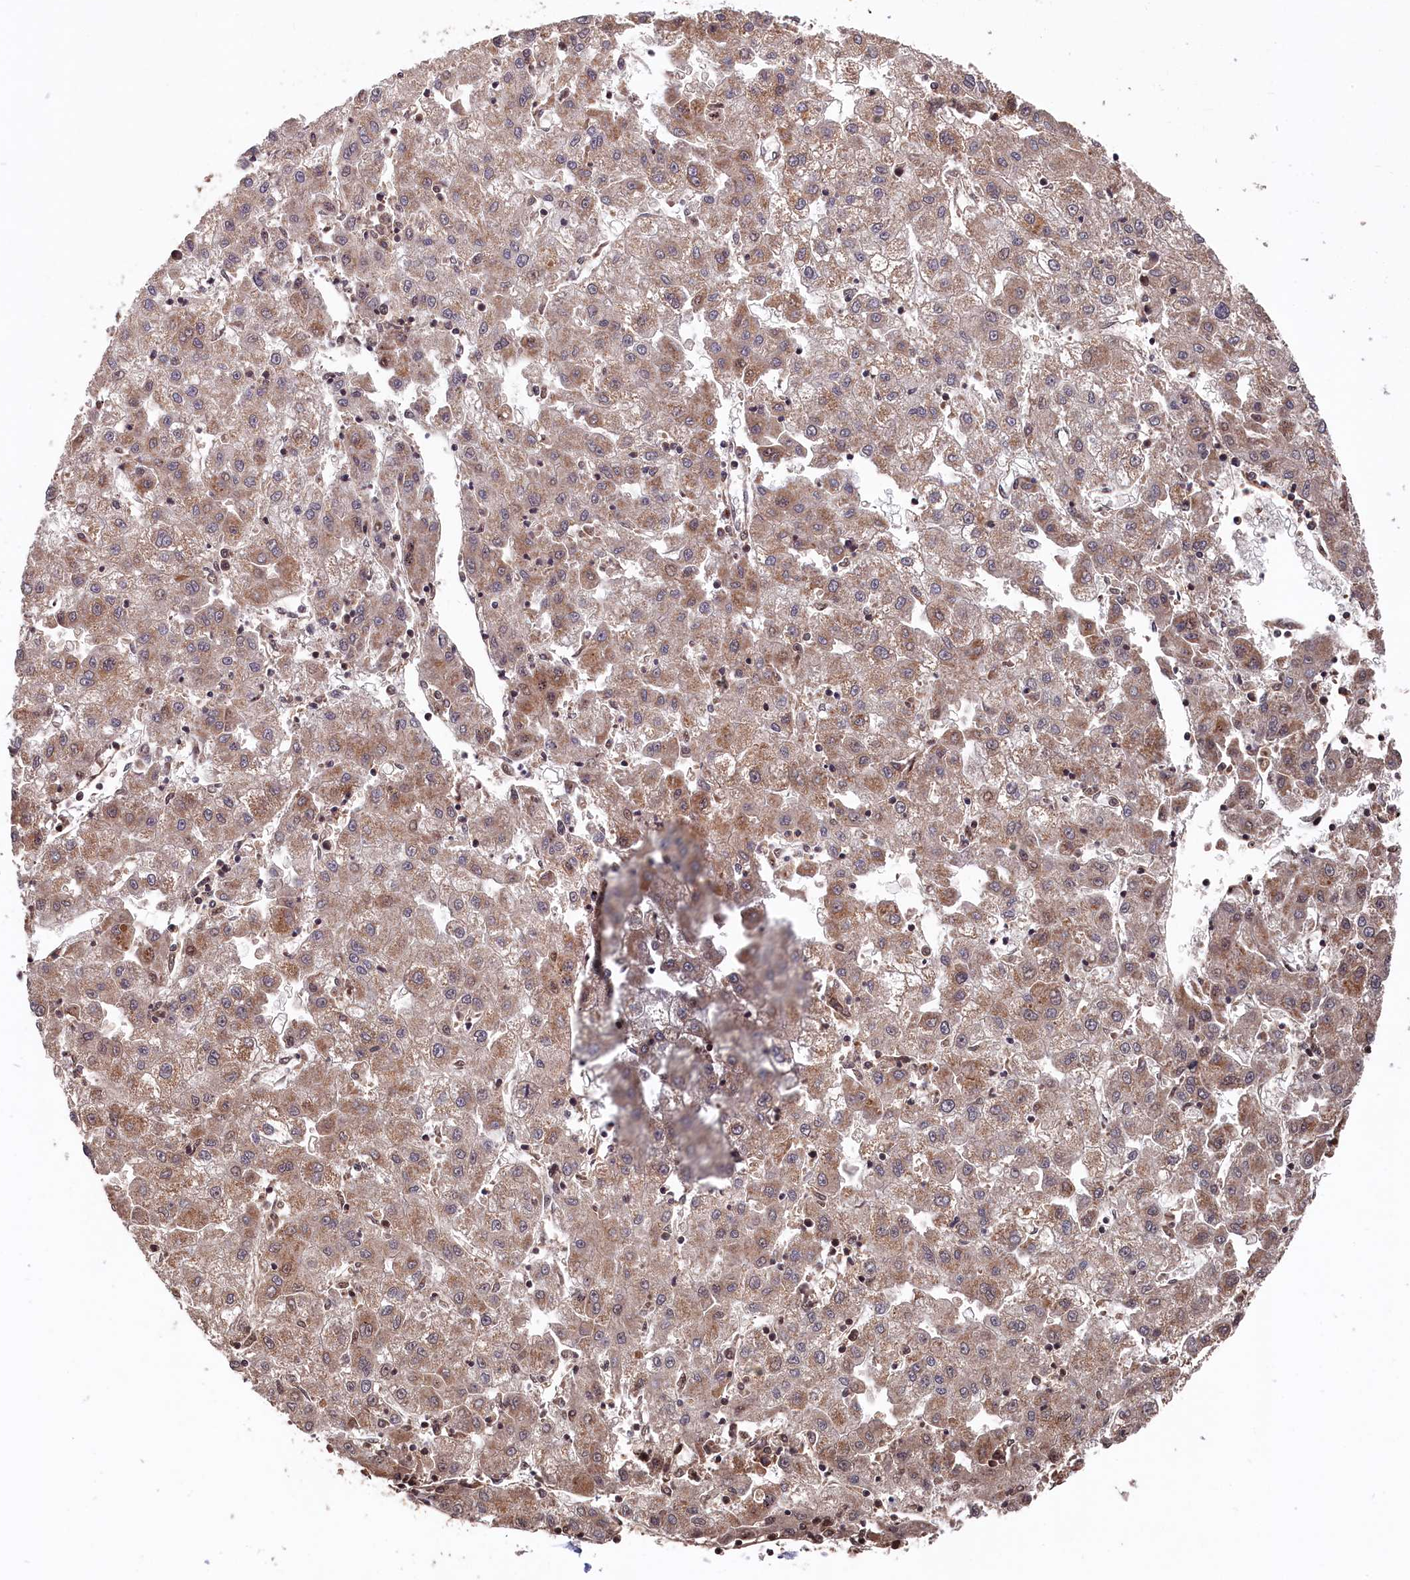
{"staining": {"intensity": "moderate", "quantity": ">75%", "location": "cytoplasmic/membranous"}, "tissue": "liver cancer", "cell_type": "Tumor cells", "image_type": "cancer", "snomed": [{"axis": "morphology", "description": "Carcinoma, Hepatocellular, NOS"}, {"axis": "topography", "description": "Liver"}], "caption": "Liver cancer was stained to show a protein in brown. There is medium levels of moderate cytoplasmic/membranous expression in about >75% of tumor cells.", "gene": "CLPX", "patient": {"sex": "male", "age": 72}}